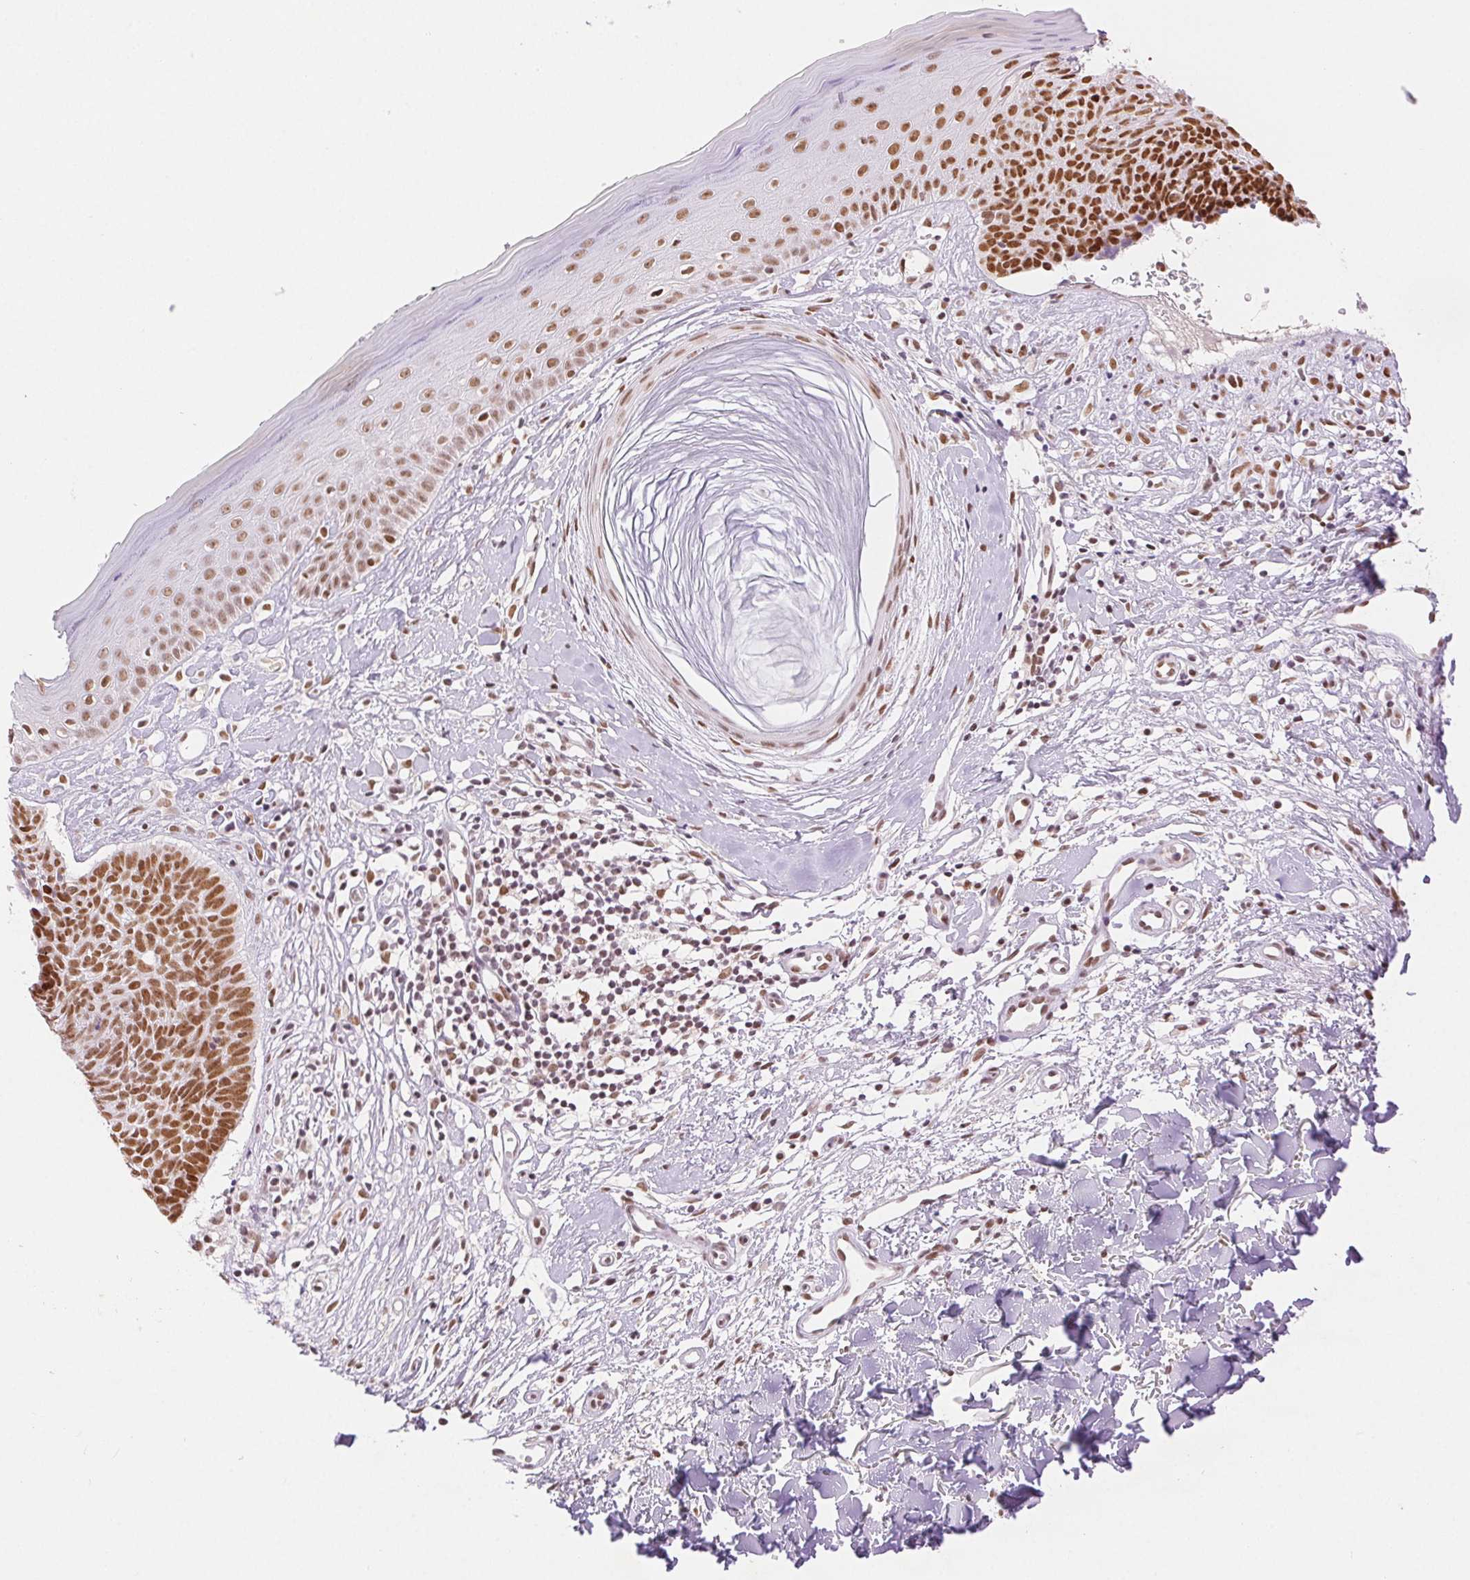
{"staining": {"intensity": "moderate", "quantity": ">75%", "location": "nuclear"}, "tissue": "skin cancer", "cell_type": "Tumor cells", "image_type": "cancer", "snomed": [{"axis": "morphology", "description": "Basal cell carcinoma"}, {"axis": "topography", "description": "Skin"}], "caption": "Immunohistochemical staining of human skin basal cell carcinoma demonstrates medium levels of moderate nuclear staining in approximately >75% of tumor cells.", "gene": "H2AZ2", "patient": {"sex": "male", "age": 51}}